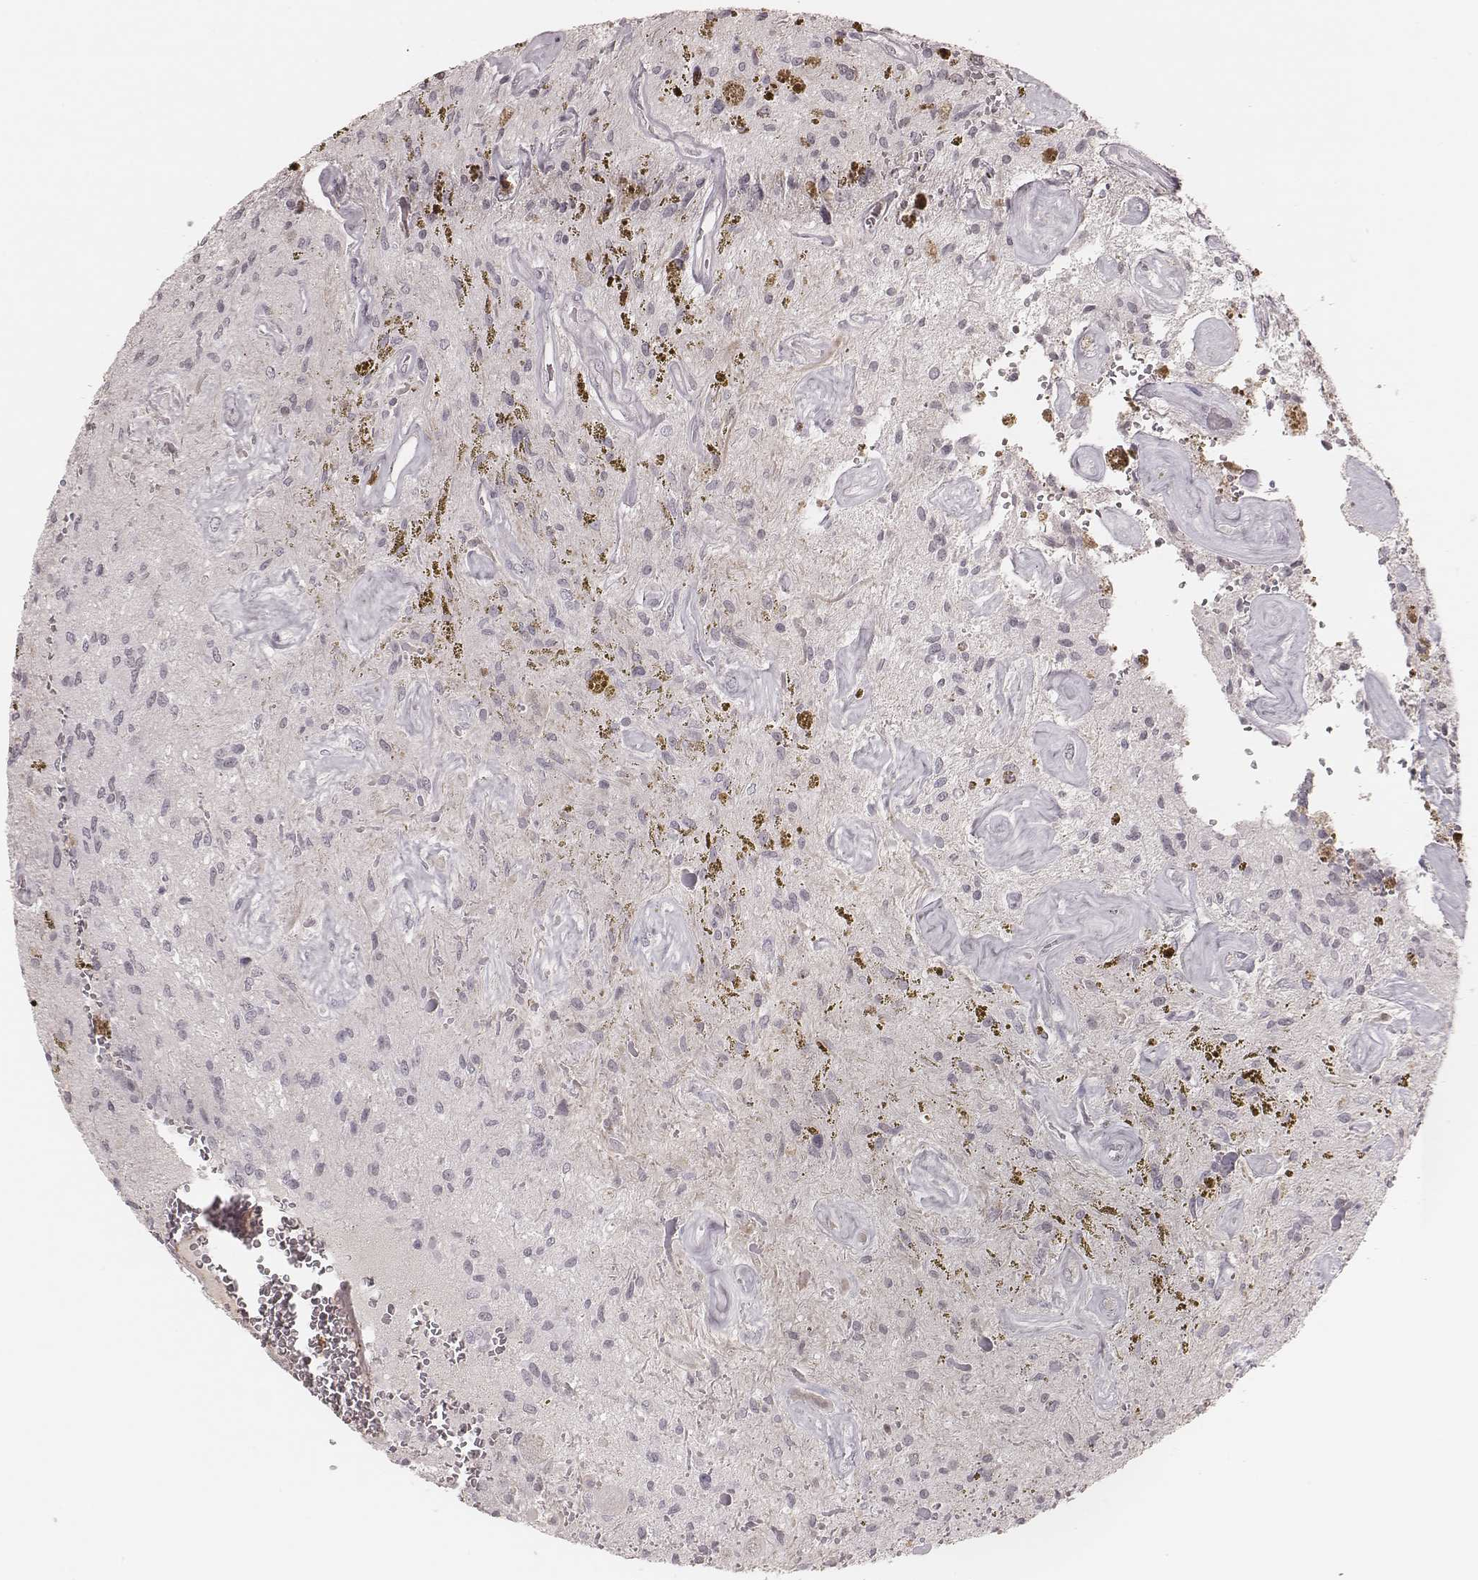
{"staining": {"intensity": "negative", "quantity": "none", "location": "none"}, "tissue": "glioma", "cell_type": "Tumor cells", "image_type": "cancer", "snomed": [{"axis": "morphology", "description": "Glioma, malignant, Low grade"}, {"axis": "topography", "description": "Cerebellum"}], "caption": "The photomicrograph reveals no significant staining in tumor cells of glioma.", "gene": "KITLG", "patient": {"sex": "female", "age": 14}}